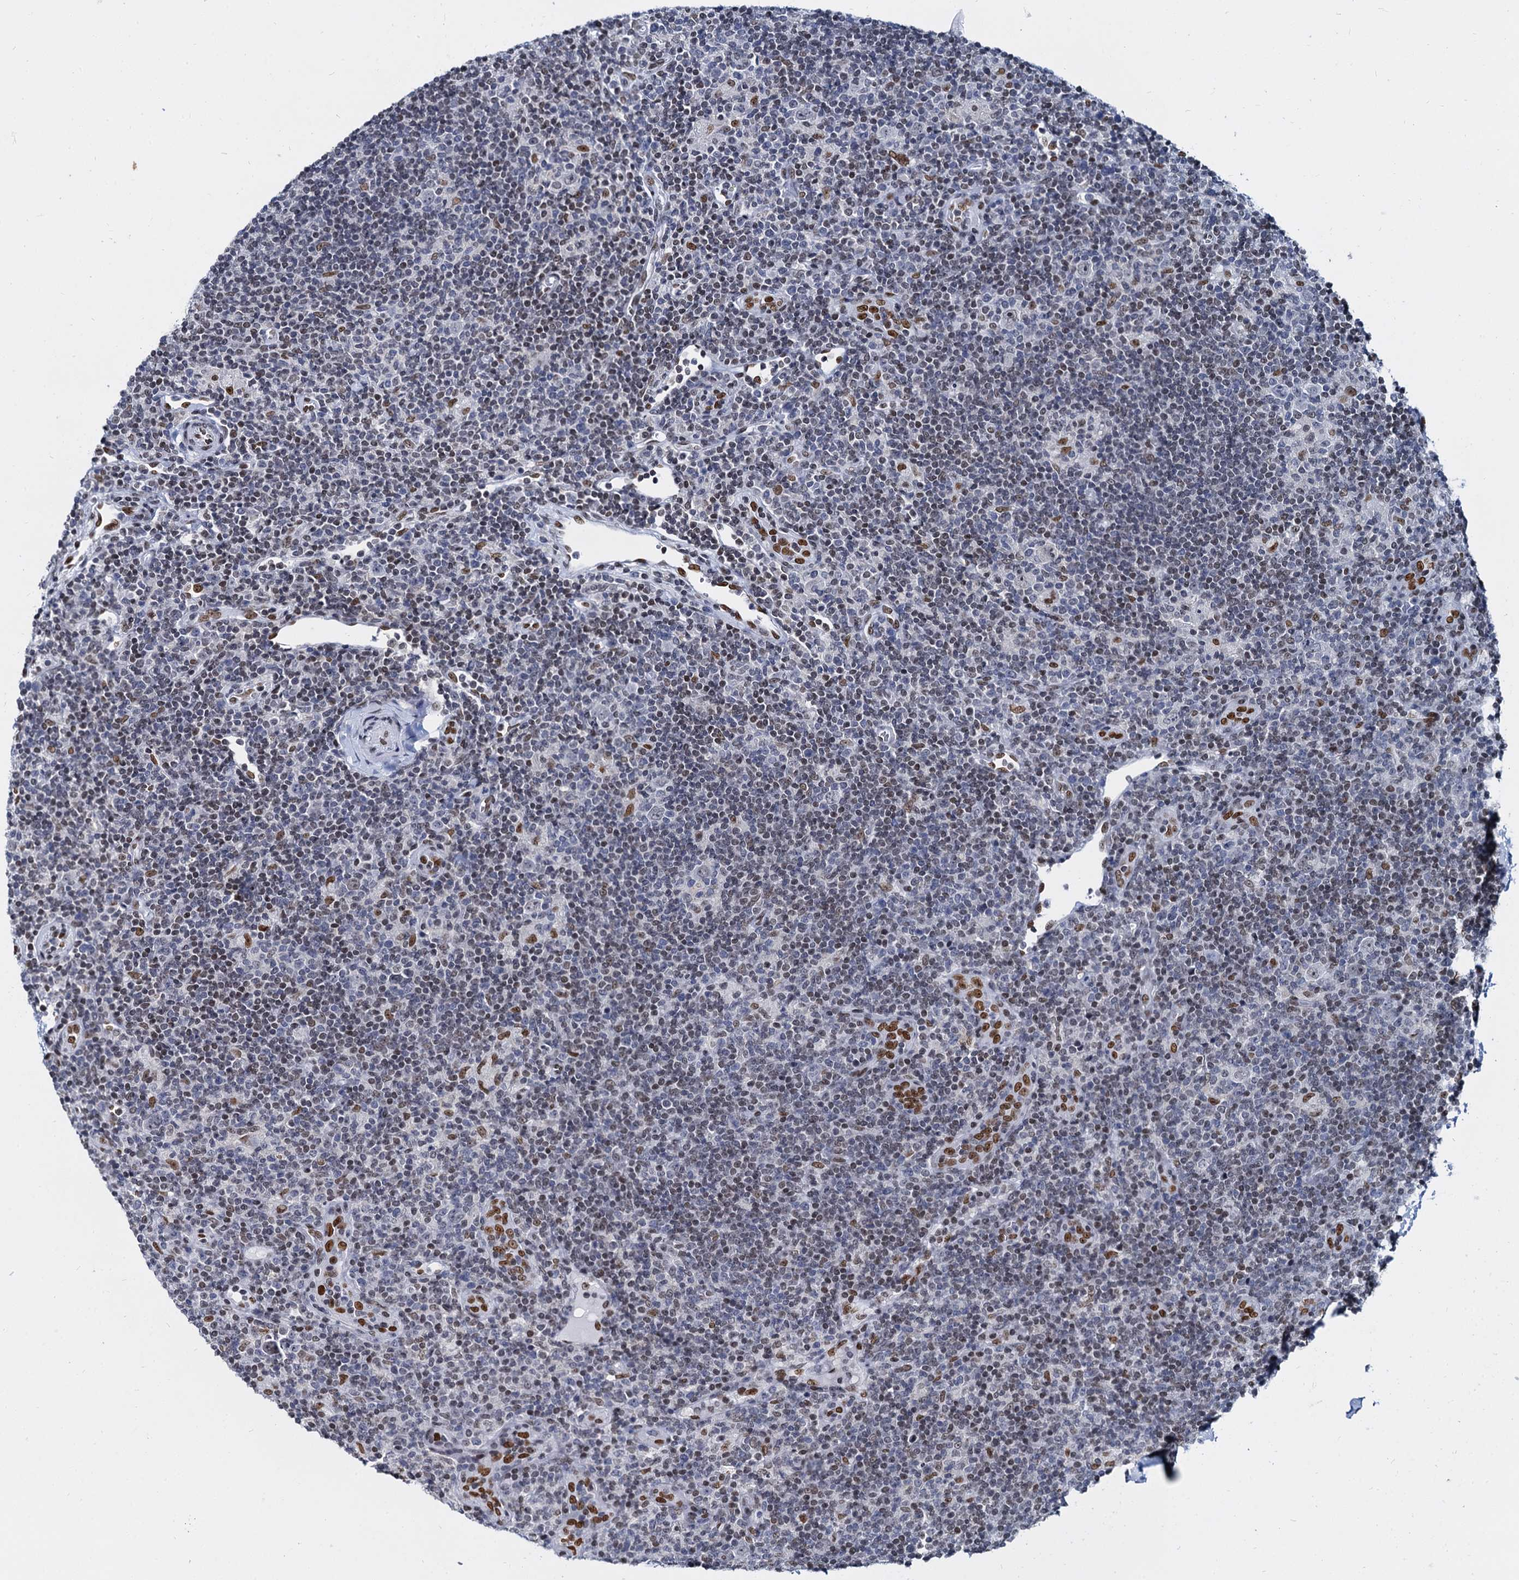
{"staining": {"intensity": "negative", "quantity": "none", "location": "none"}, "tissue": "lymphoma", "cell_type": "Tumor cells", "image_type": "cancer", "snomed": [{"axis": "morphology", "description": "Hodgkin's disease, NOS"}, {"axis": "topography", "description": "Lymph node"}], "caption": "The histopathology image exhibits no staining of tumor cells in lymphoma.", "gene": "CMAS", "patient": {"sex": "female", "age": 57}}